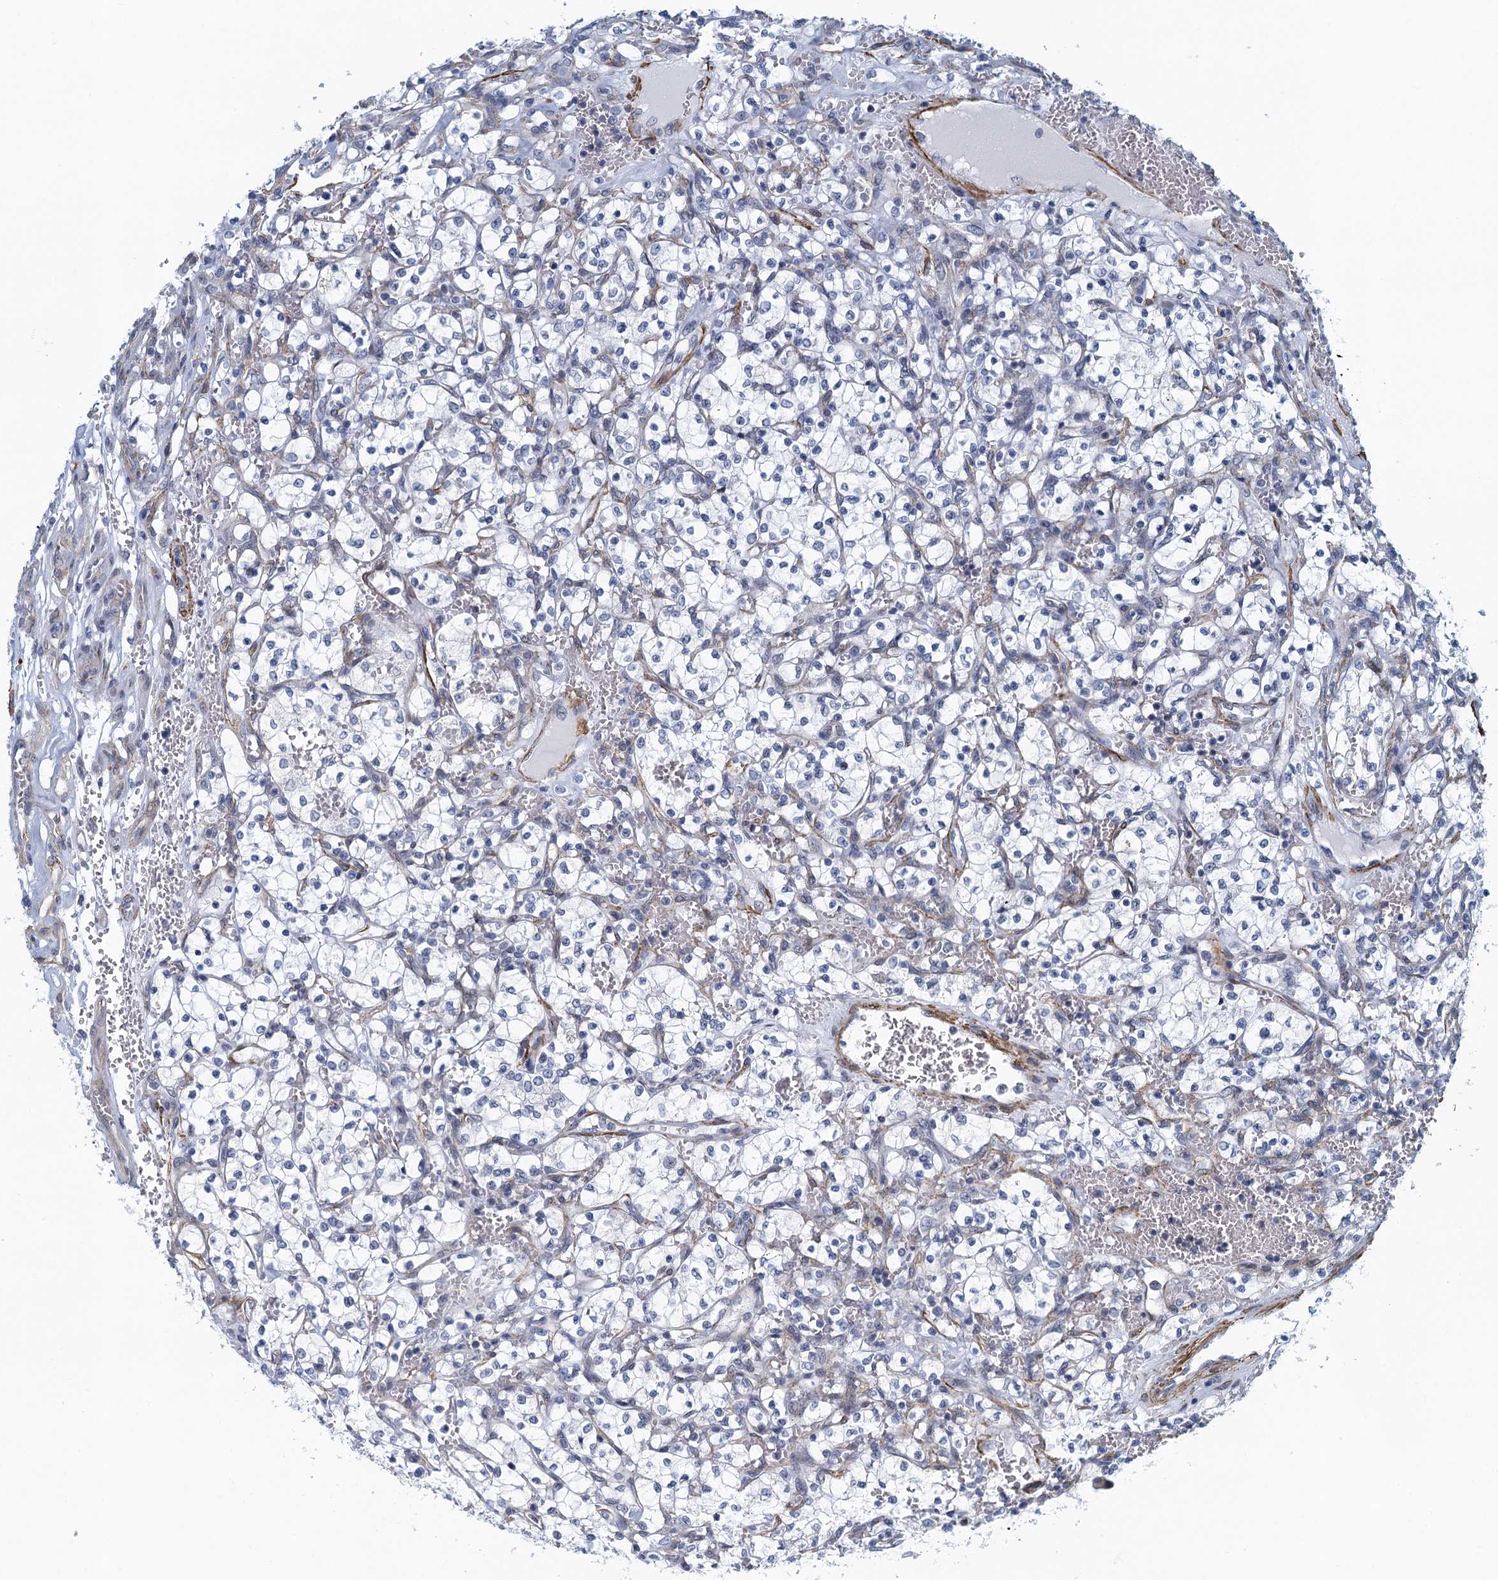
{"staining": {"intensity": "negative", "quantity": "none", "location": "none"}, "tissue": "renal cancer", "cell_type": "Tumor cells", "image_type": "cancer", "snomed": [{"axis": "morphology", "description": "Adenocarcinoma, NOS"}, {"axis": "topography", "description": "Kidney"}], "caption": "The photomicrograph exhibits no significant positivity in tumor cells of renal adenocarcinoma.", "gene": "ALG2", "patient": {"sex": "female", "age": 69}}